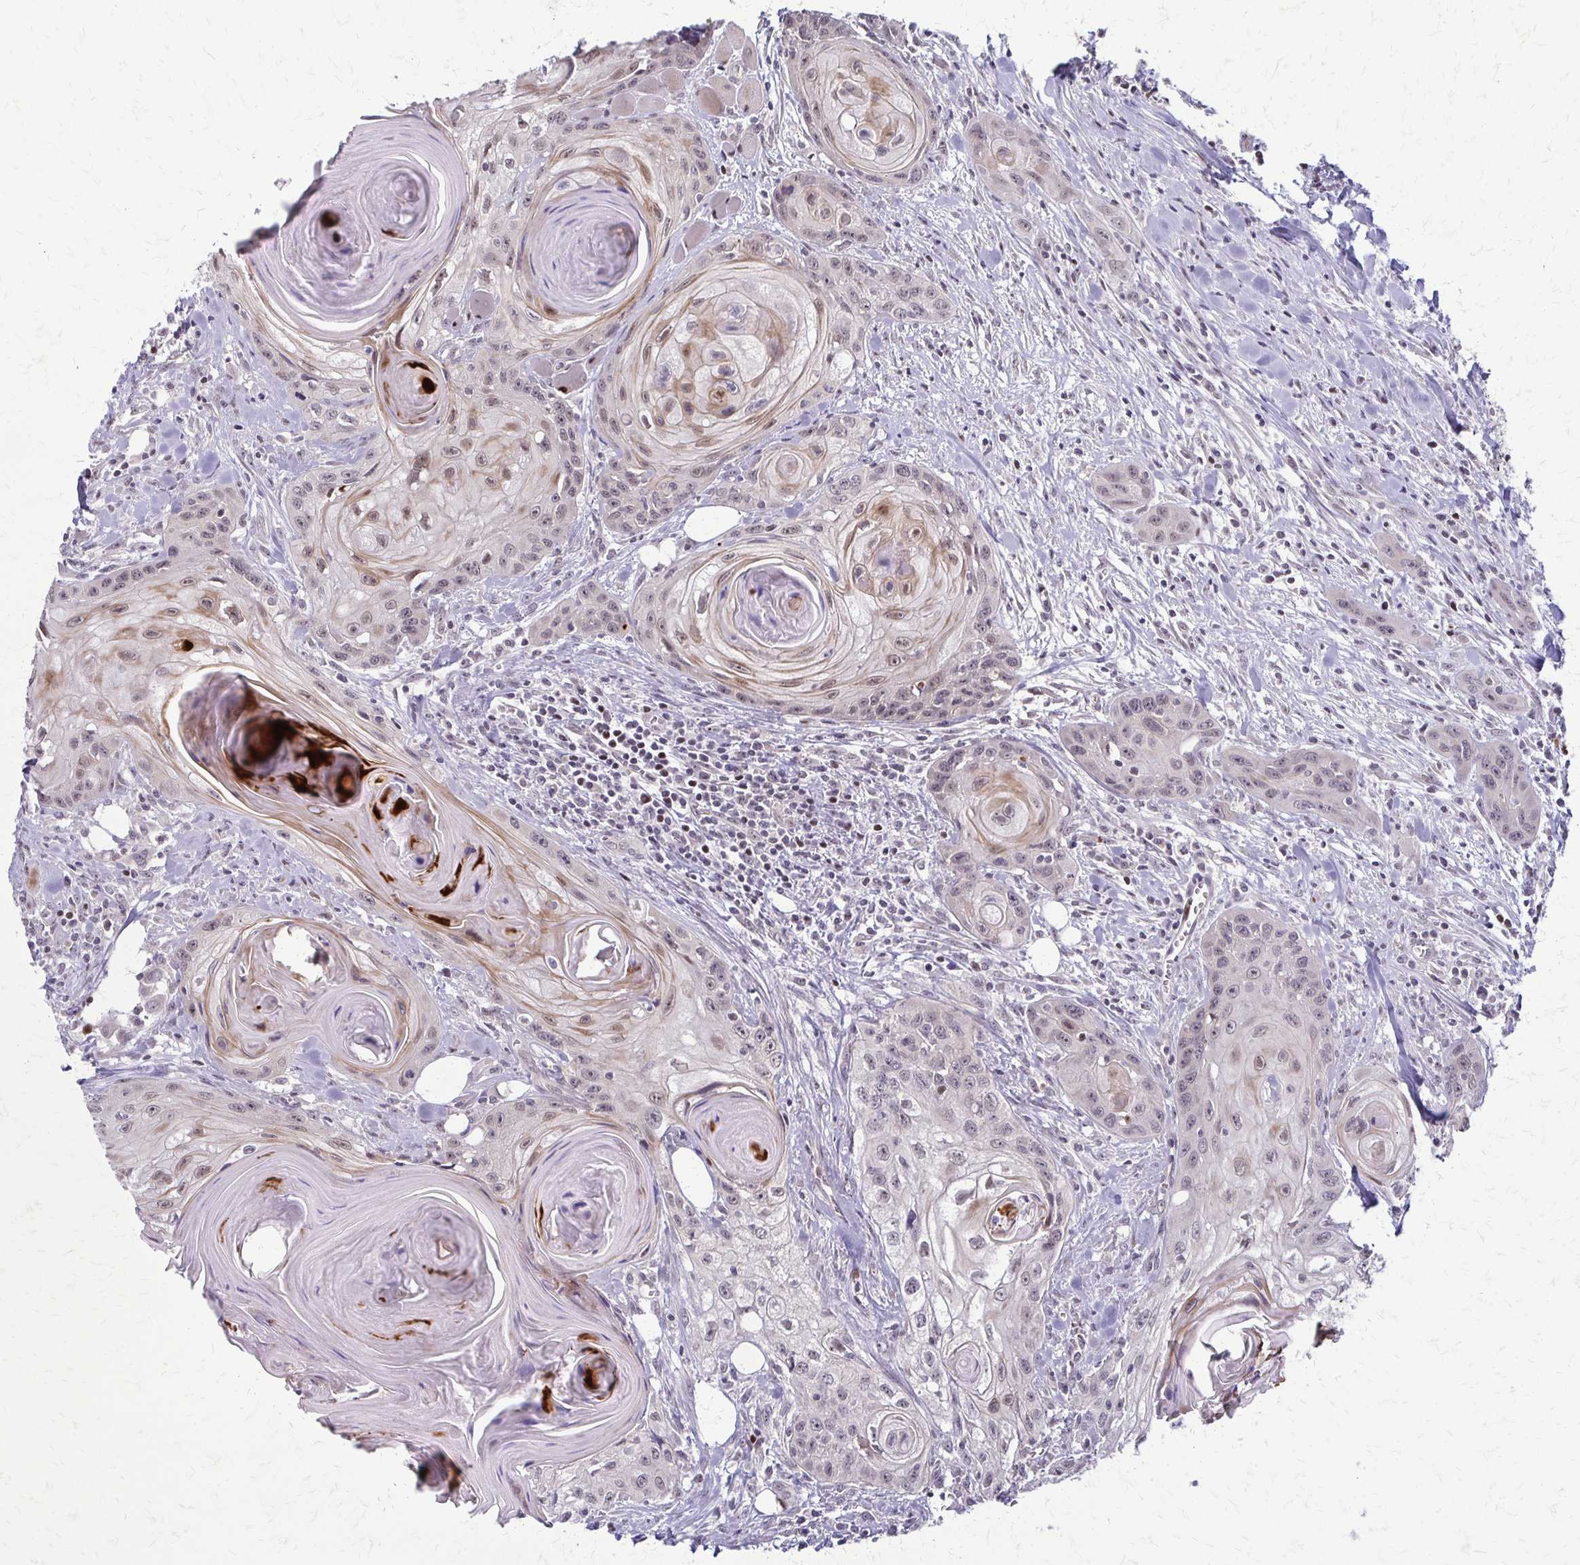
{"staining": {"intensity": "moderate", "quantity": "25%-75%", "location": "cytoplasmic/membranous,nuclear"}, "tissue": "head and neck cancer", "cell_type": "Tumor cells", "image_type": "cancer", "snomed": [{"axis": "morphology", "description": "Squamous cell carcinoma, NOS"}, {"axis": "topography", "description": "Oral tissue"}, {"axis": "topography", "description": "Head-Neck"}], "caption": "Immunohistochemistry (IHC) staining of head and neck cancer (squamous cell carcinoma), which displays medium levels of moderate cytoplasmic/membranous and nuclear staining in approximately 25%-75% of tumor cells indicating moderate cytoplasmic/membranous and nuclear protein positivity. The staining was performed using DAB (3,3'-diaminobenzidine) (brown) for protein detection and nuclei were counterstained in hematoxylin (blue).", "gene": "TRIR", "patient": {"sex": "male", "age": 58}}